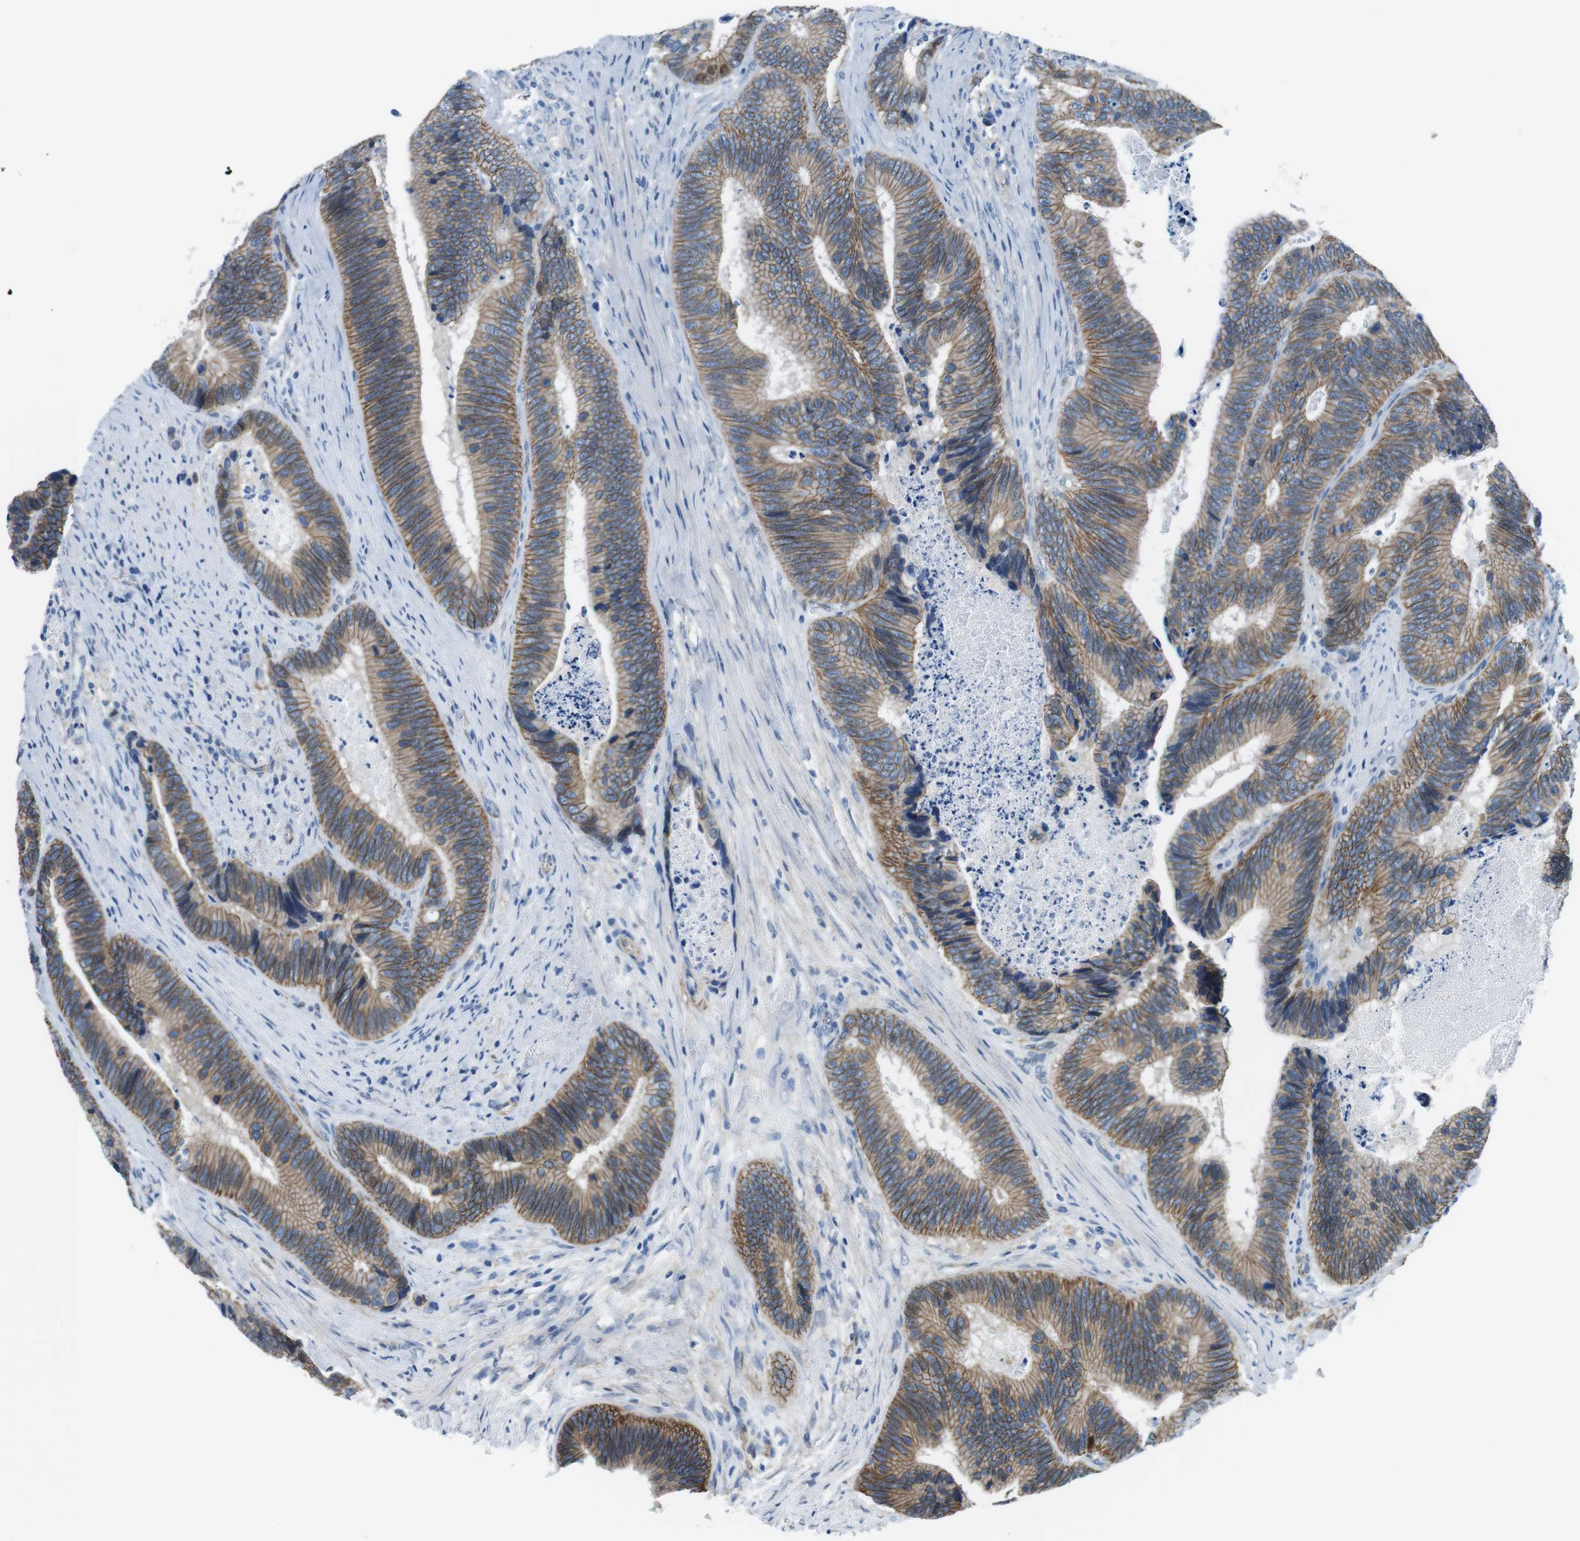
{"staining": {"intensity": "moderate", "quantity": ">75%", "location": "cytoplasmic/membranous"}, "tissue": "colorectal cancer", "cell_type": "Tumor cells", "image_type": "cancer", "snomed": [{"axis": "morphology", "description": "Inflammation, NOS"}, {"axis": "morphology", "description": "Adenocarcinoma, NOS"}, {"axis": "topography", "description": "Colon"}], "caption": "Adenocarcinoma (colorectal) tissue displays moderate cytoplasmic/membranous expression in about >75% of tumor cells, visualized by immunohistochemistry.", "gene": "SLC6A6", "patient": {"sex": "male", "age": 72}}